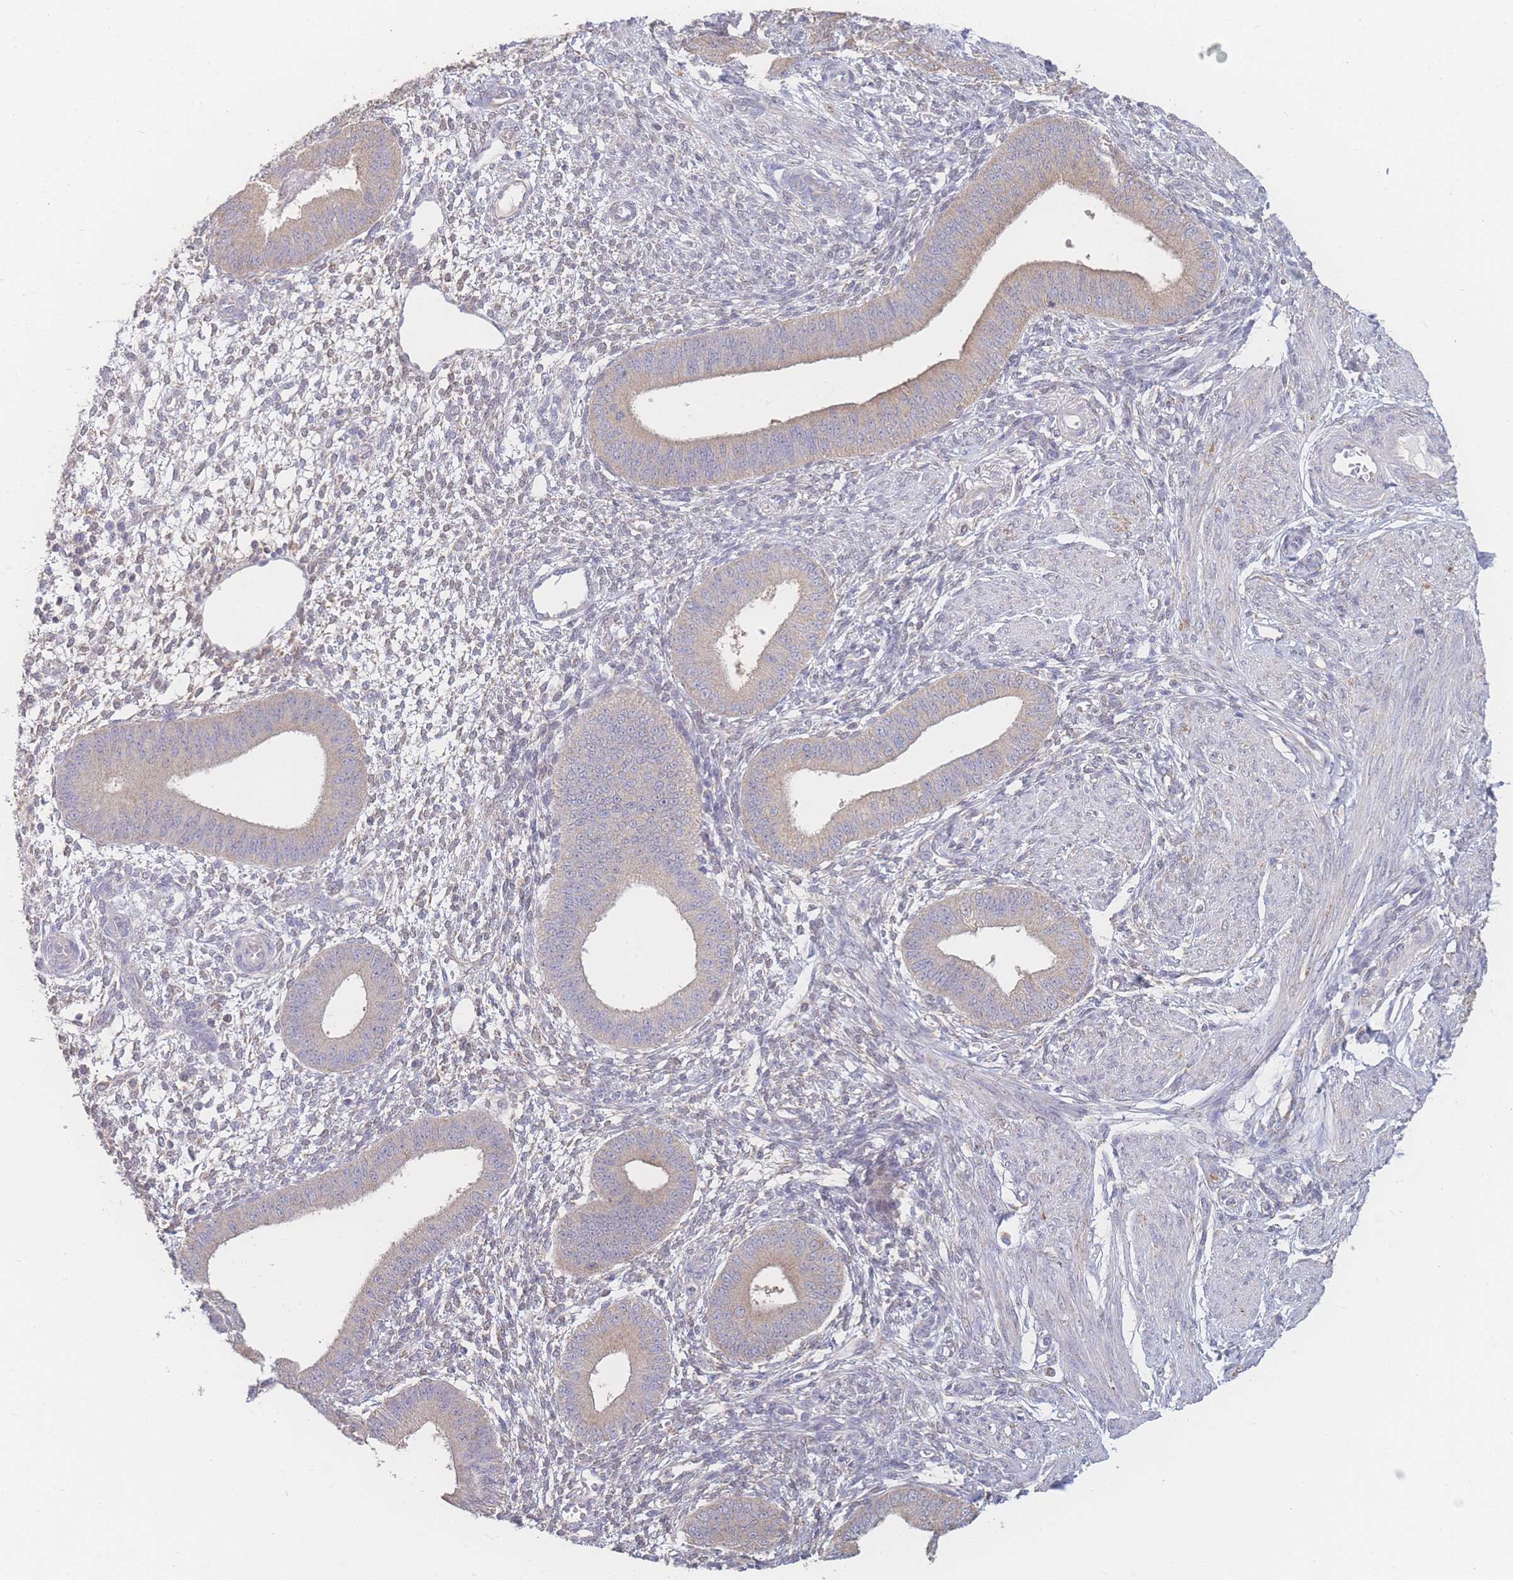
{"staining": {"intensity": "negative", "quantity": "none", "location": "none"}, "tissue": "endometrium", "cell_type": "Cells in endometrial stroma", "image_type": "normal", "snomed": [{"axis": "morphology", "description": "Normal tissue, NOS"}, {"axis": "topography", "description": "Endometrium"}], "caption": "This micrograph is of benign endometrium stained with IHC to label a protein in brown with the nuclei are counter-stained blue. There is no expression in cells in endometrial stroma. (DAB (3,3'-diaminobenzidine) IHC, high magnification).", "gene": "GIPR", "patient": {"sex": "female", "age": 49}}